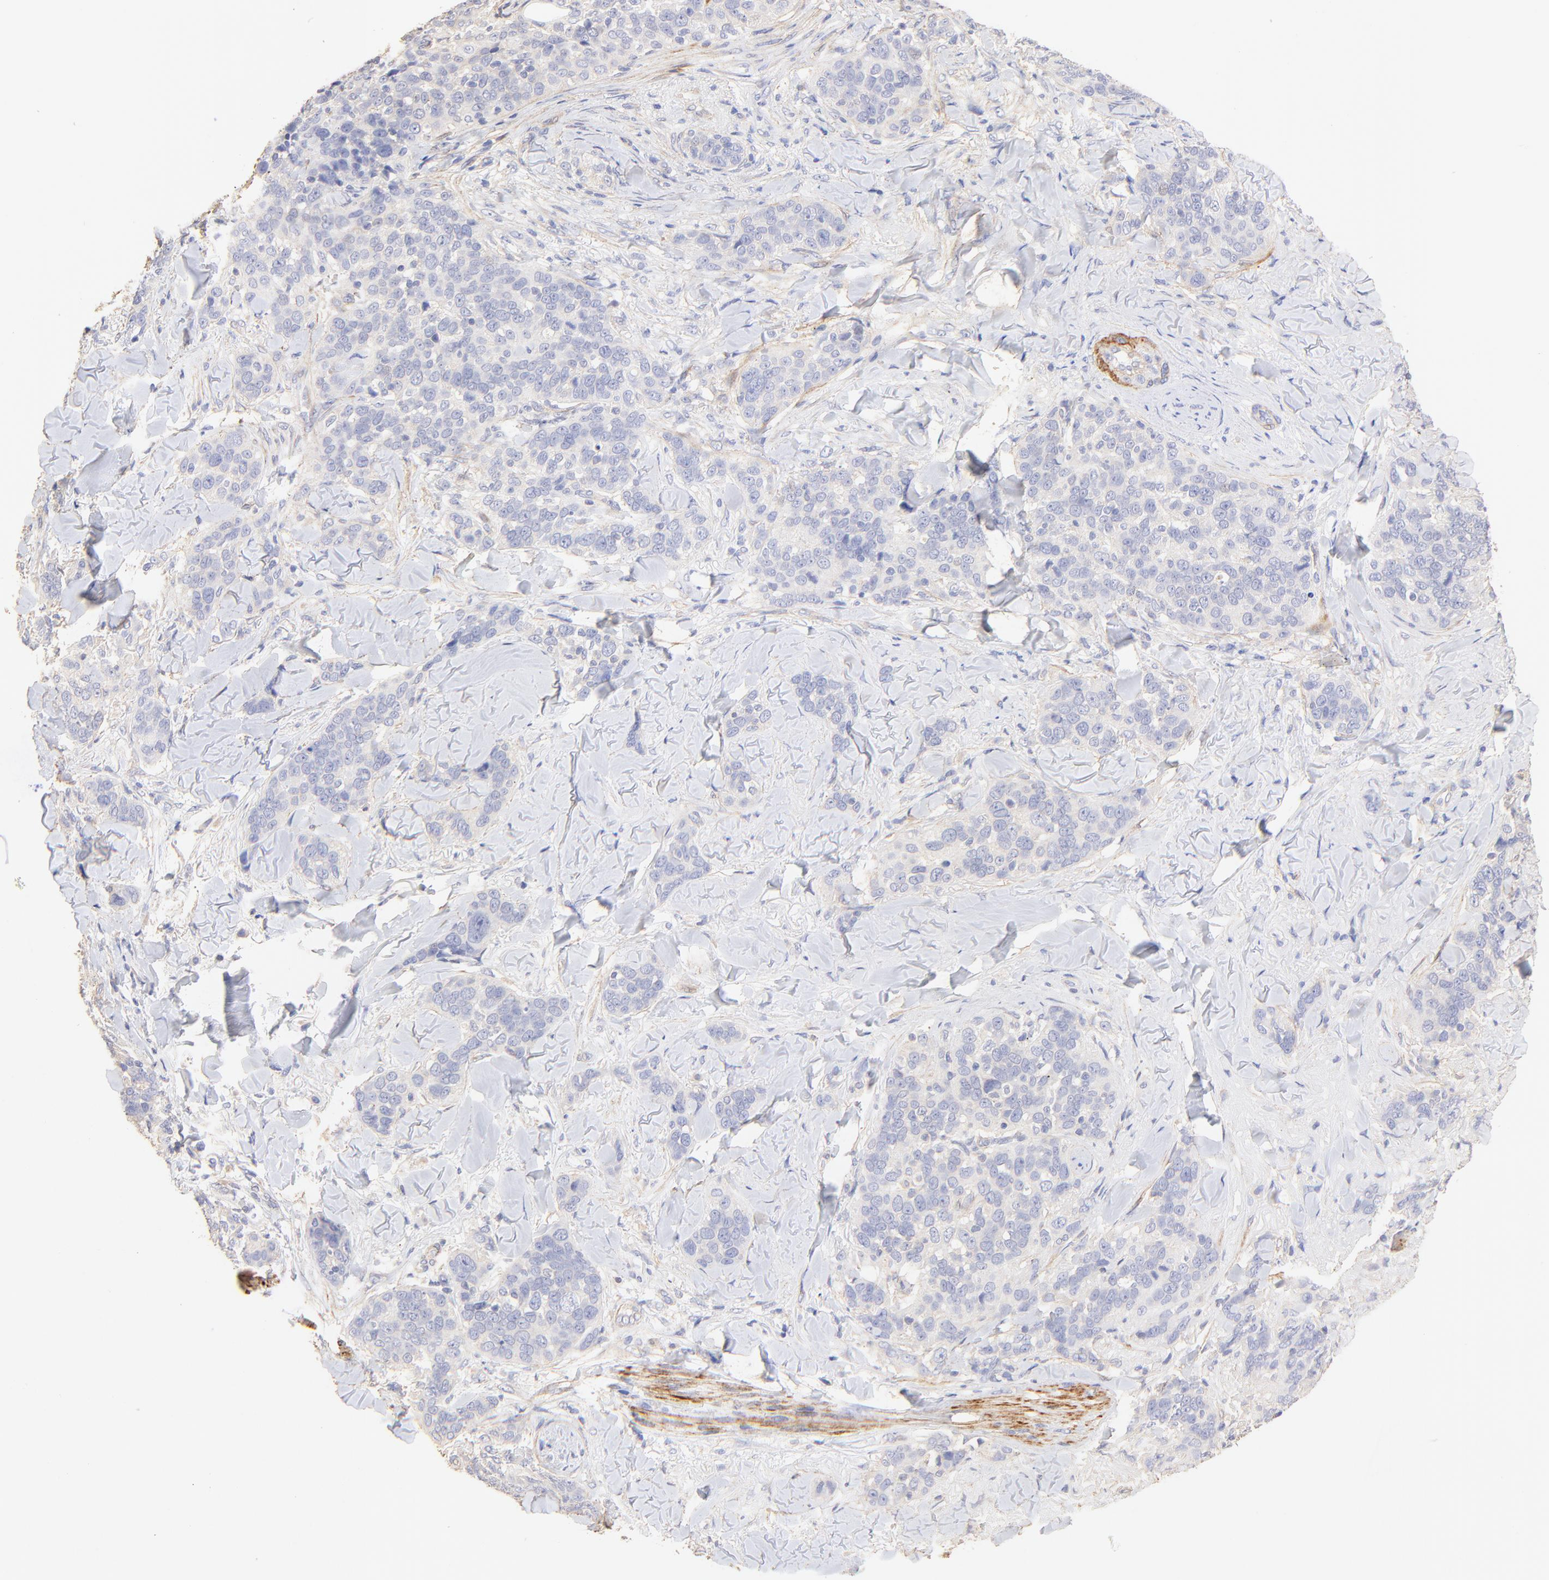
{"staining": {"intensity": "negative", "quantity": "none", "location": "none"}, "tissue": "skin cancer", "cell_type": "Tumor cells", "image_type": "cancer", "snomed": [{"axis": "morphology", "description": "Normal tissue, NOS"}, {"axis": "morphology", "description": "Squamous cell carcinoma, NOS"}, {"axis": "topography", "description": "Skin"}], "caption": "Tumor cells are negative for protein expression in human skin cancer.", "gene": "ACTRT1", "patient": {"sex": "female", "age": 83}}